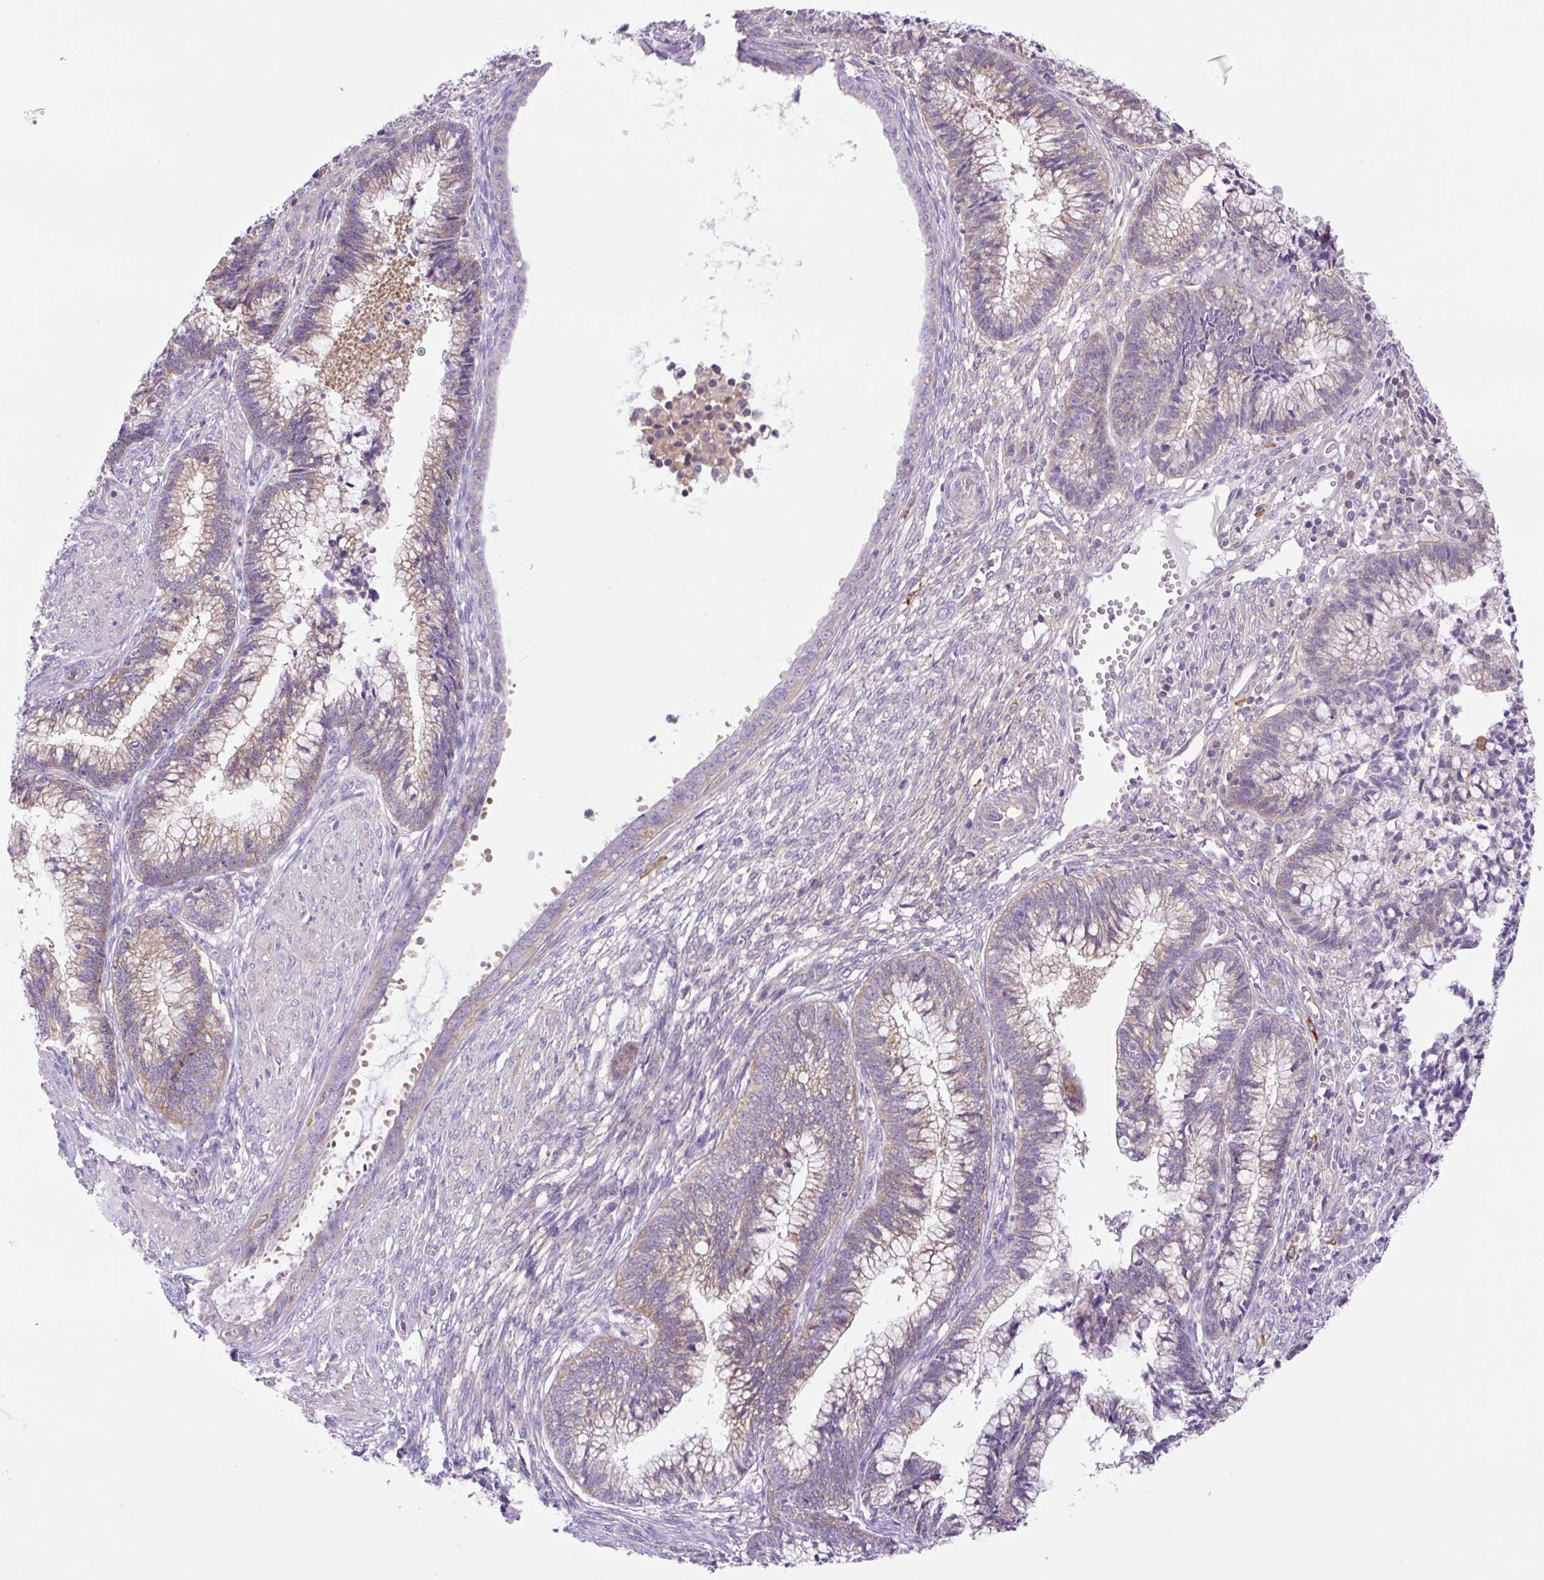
{"staining": {"intensity": "weak", "quantity": ">75%", "location": "cytoplasmic/membranous"}, "tissue": "cervical cancer", "cell_type": "Tumor cells", "image_type": "cancer", "snomed": [{"axis": "morphology", "description": "Adenocarcinoma, NOS"}, {"axis": "topography", "description": "Cervix"}], "caption": "Immunohistochemistry (IHC) photomicrograph of human cervical adenocarcinoma stained for a protein (brown), which reveals low levels of weak cytoplasmic/membranous positivity in about >75% of tumor cells.", "gene": "CAMK2B", "patient": {"sex": "female", "age": 44}}